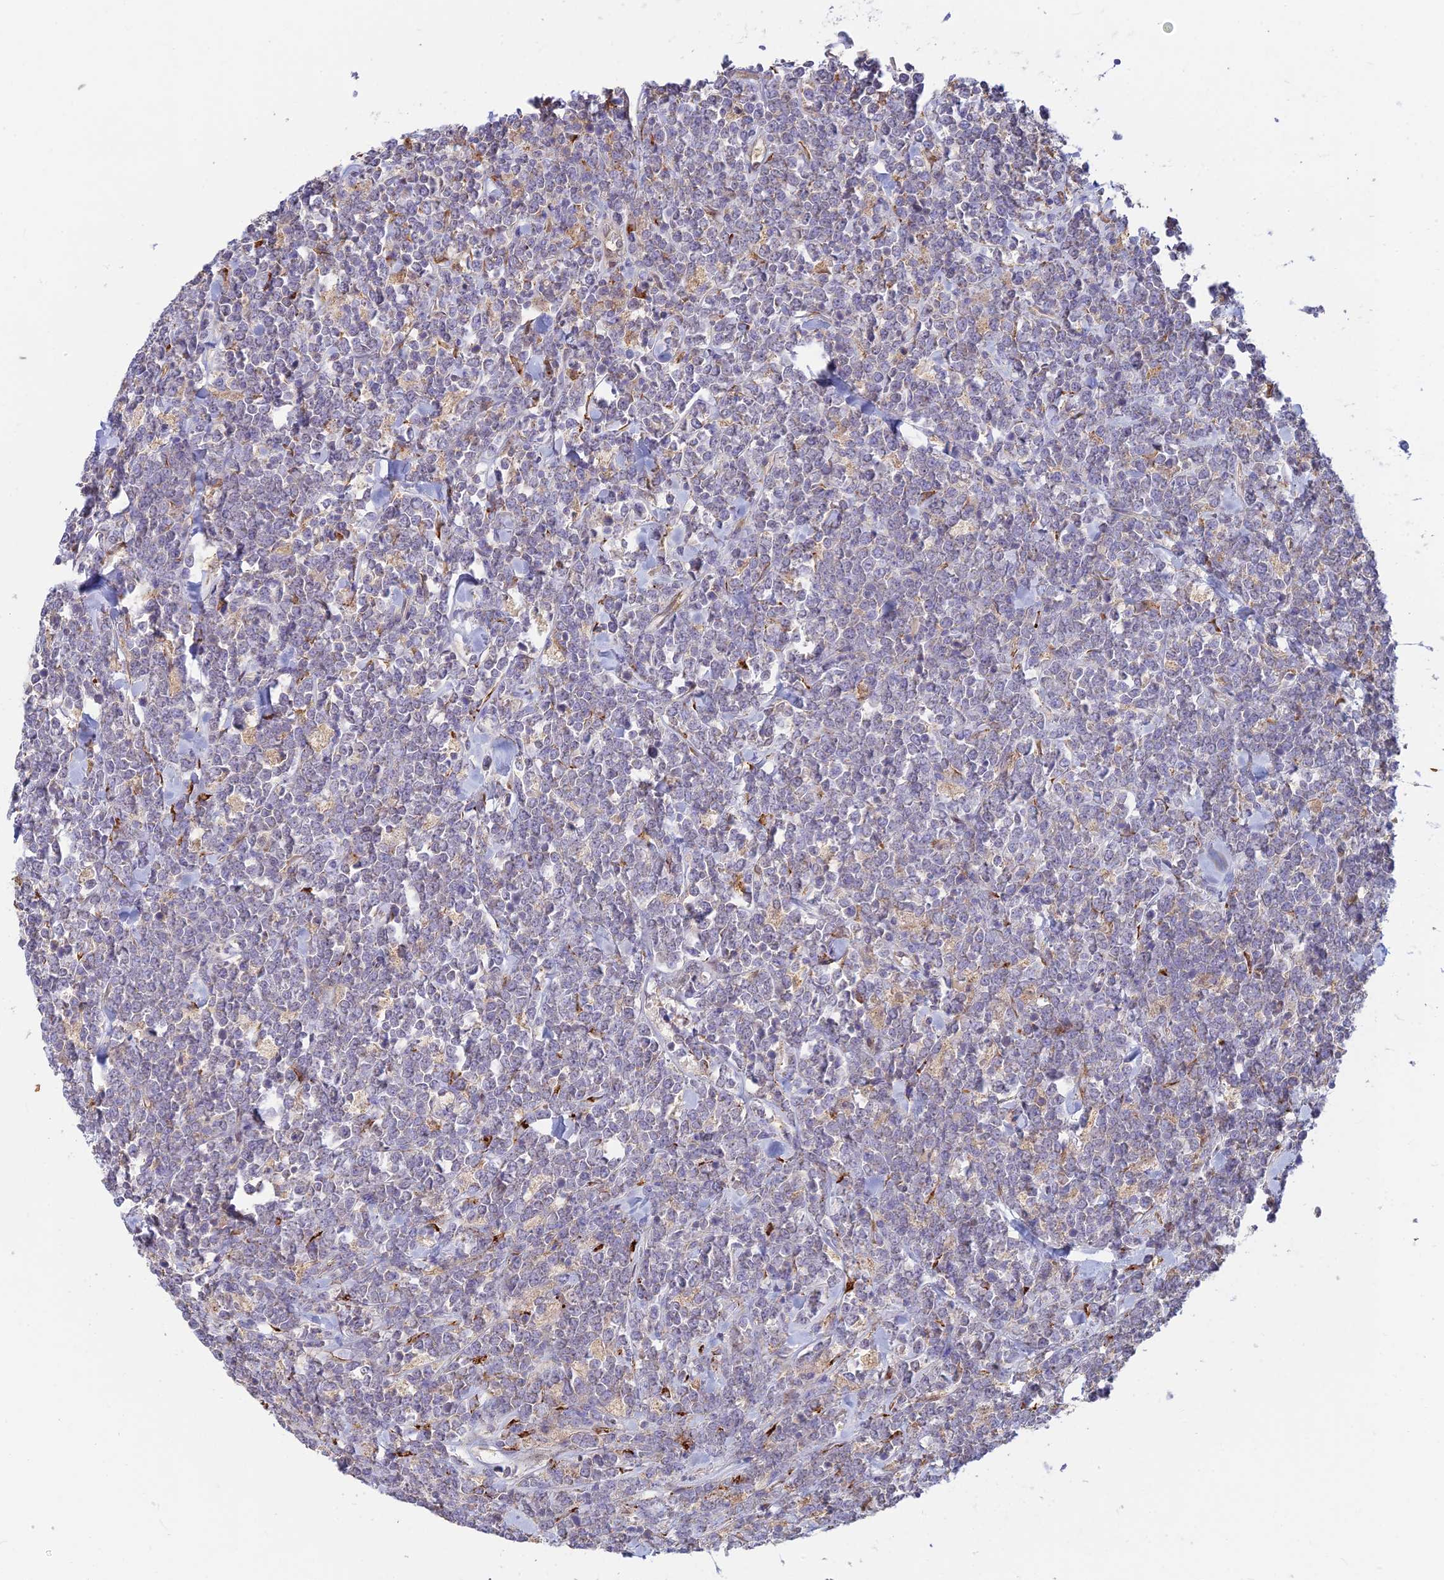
{"staining": {"intensity": "negative", "quantity": "none", "location": "none"}, "tissue": "lymphoma", "cell_type": "Tumor cells", "image_type": "cancer", "snomed": [{"axis": "morphology", "description": "Malignant lymphoma, non-Hodgkin's type, High grade"}, {"axis": "topography", "description": "Small intestine"}], "caption": "High-grade malignant lymphoma, non-Hodgkin's type stained for a protein using immunohistochemistry (IHC) displays no positivity tumor cells.", "gene": "UFSP2", "patient": {"sex": "male", "age": 8}}